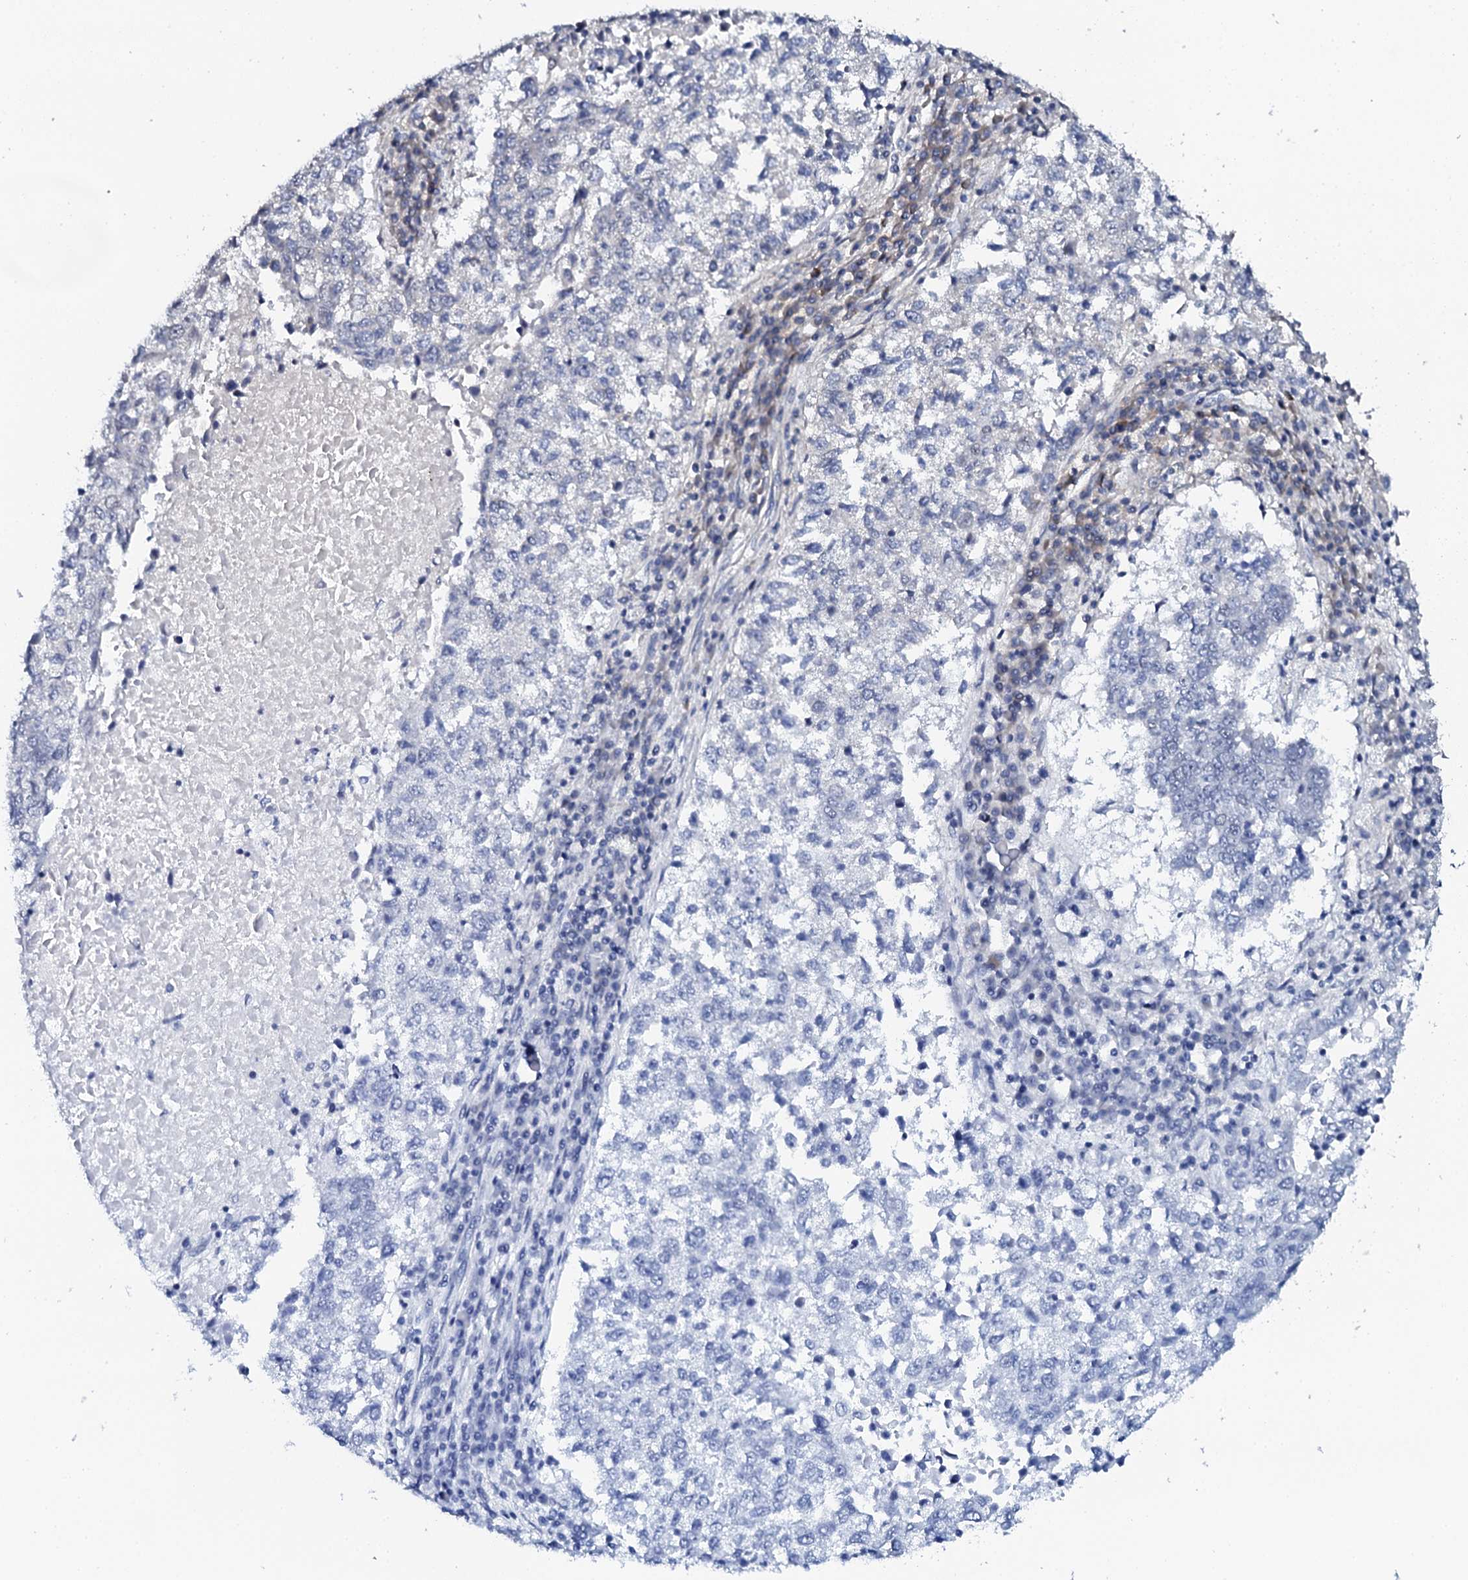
{"staining": {"intensity": "negative", "quantity": "none", "location": "none"}, "tissue": "lung cancer", "cell_type": "Tumor cells", "image_type": "cancer", "snomed": [{"axis": "morphology", "description": "Squamous cell carcinoma, NOS"}, {"axis": "topography", "description": "Lung"}], "caption": "Immunohistochemistry (IHC) micrograph of human lung cancer (squamous cell carcinoma) stained for a protein (brown), which shows no staining in tumor cells.", "gene": "FAM111A", "patient": {"sex": "male", "age": 73}}